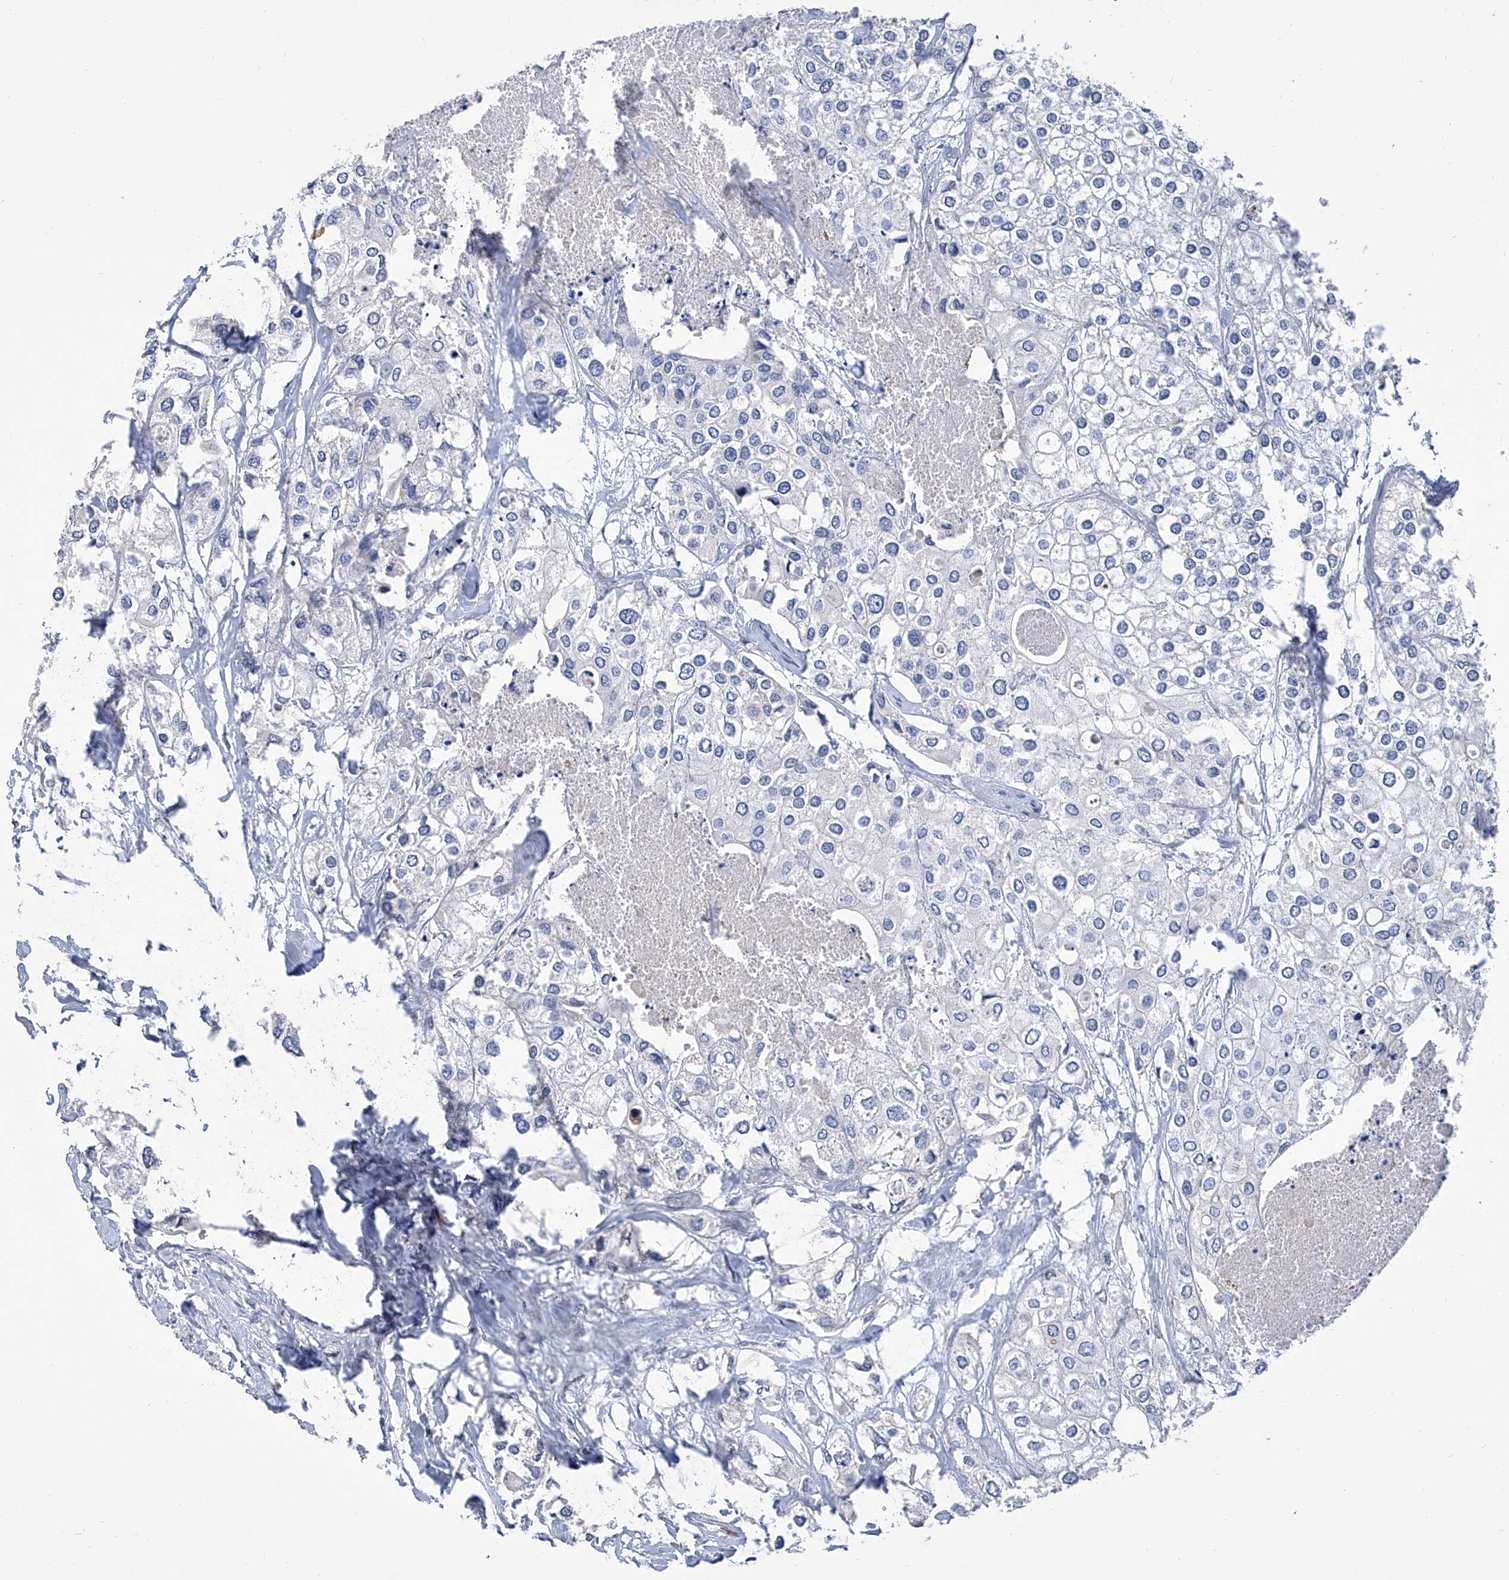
{"staining": {"intensity": "negative", "quantity": "none", "location": "none"}, "tissue": "urothelial cancer", "cell_type": "Tumor cells", "image_type": "cancer", "snomed": [{"axis": "morphology", "description": "Urothelial carcinoma, High grade"}, {"axis": "topography", "description": "Urinary bladder"}], "caption": "Protein analysis of urothelial cancer demonstrates no significant staining in tumor cells. (DAB (3,3'-diaminobenzidine) IHC with hematoxylin counter stain).", "gene": "GPT", "patient": {"sex": "male", "age": 64}}